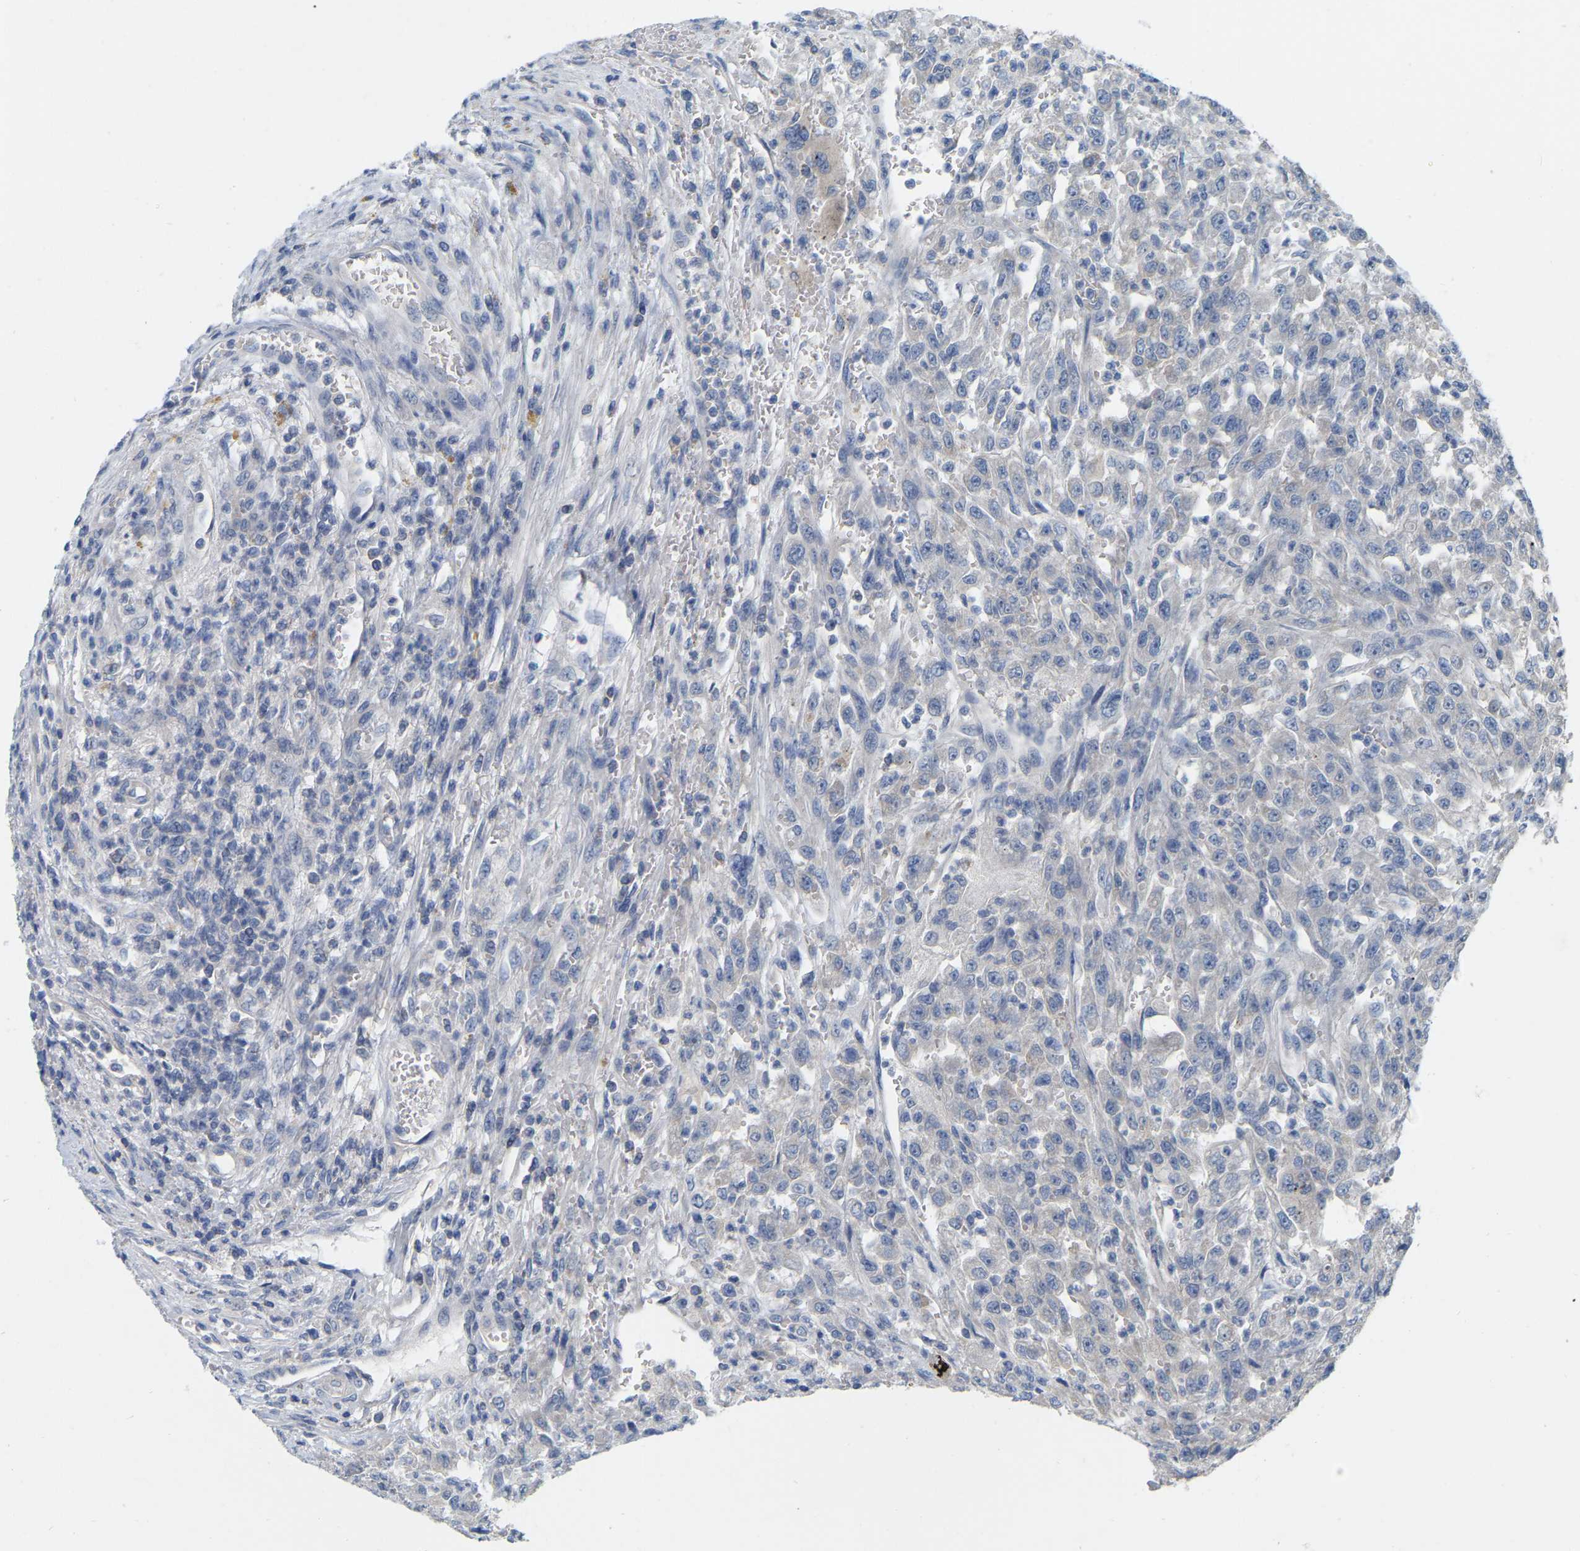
{"staining": {"intensity": "negative", "quantity": "none", "location": "none"}, "tissue": "urothelial cancer", "cell_type": "Tumor cells", "image_type": "cancer", "snomed": [{"axis": "morphology", "description": "Urothelial carcinoma, High grade"}, {"axis": "topography", "description": "Urinary bladder"}], "caption": "Human high-grade urothelial carcinoma stained for a protein using immunohistochemistry shows no positivity in tumor cells.", "gene": "WIPI2", "patient": {"sex": "male", "age": 46}}